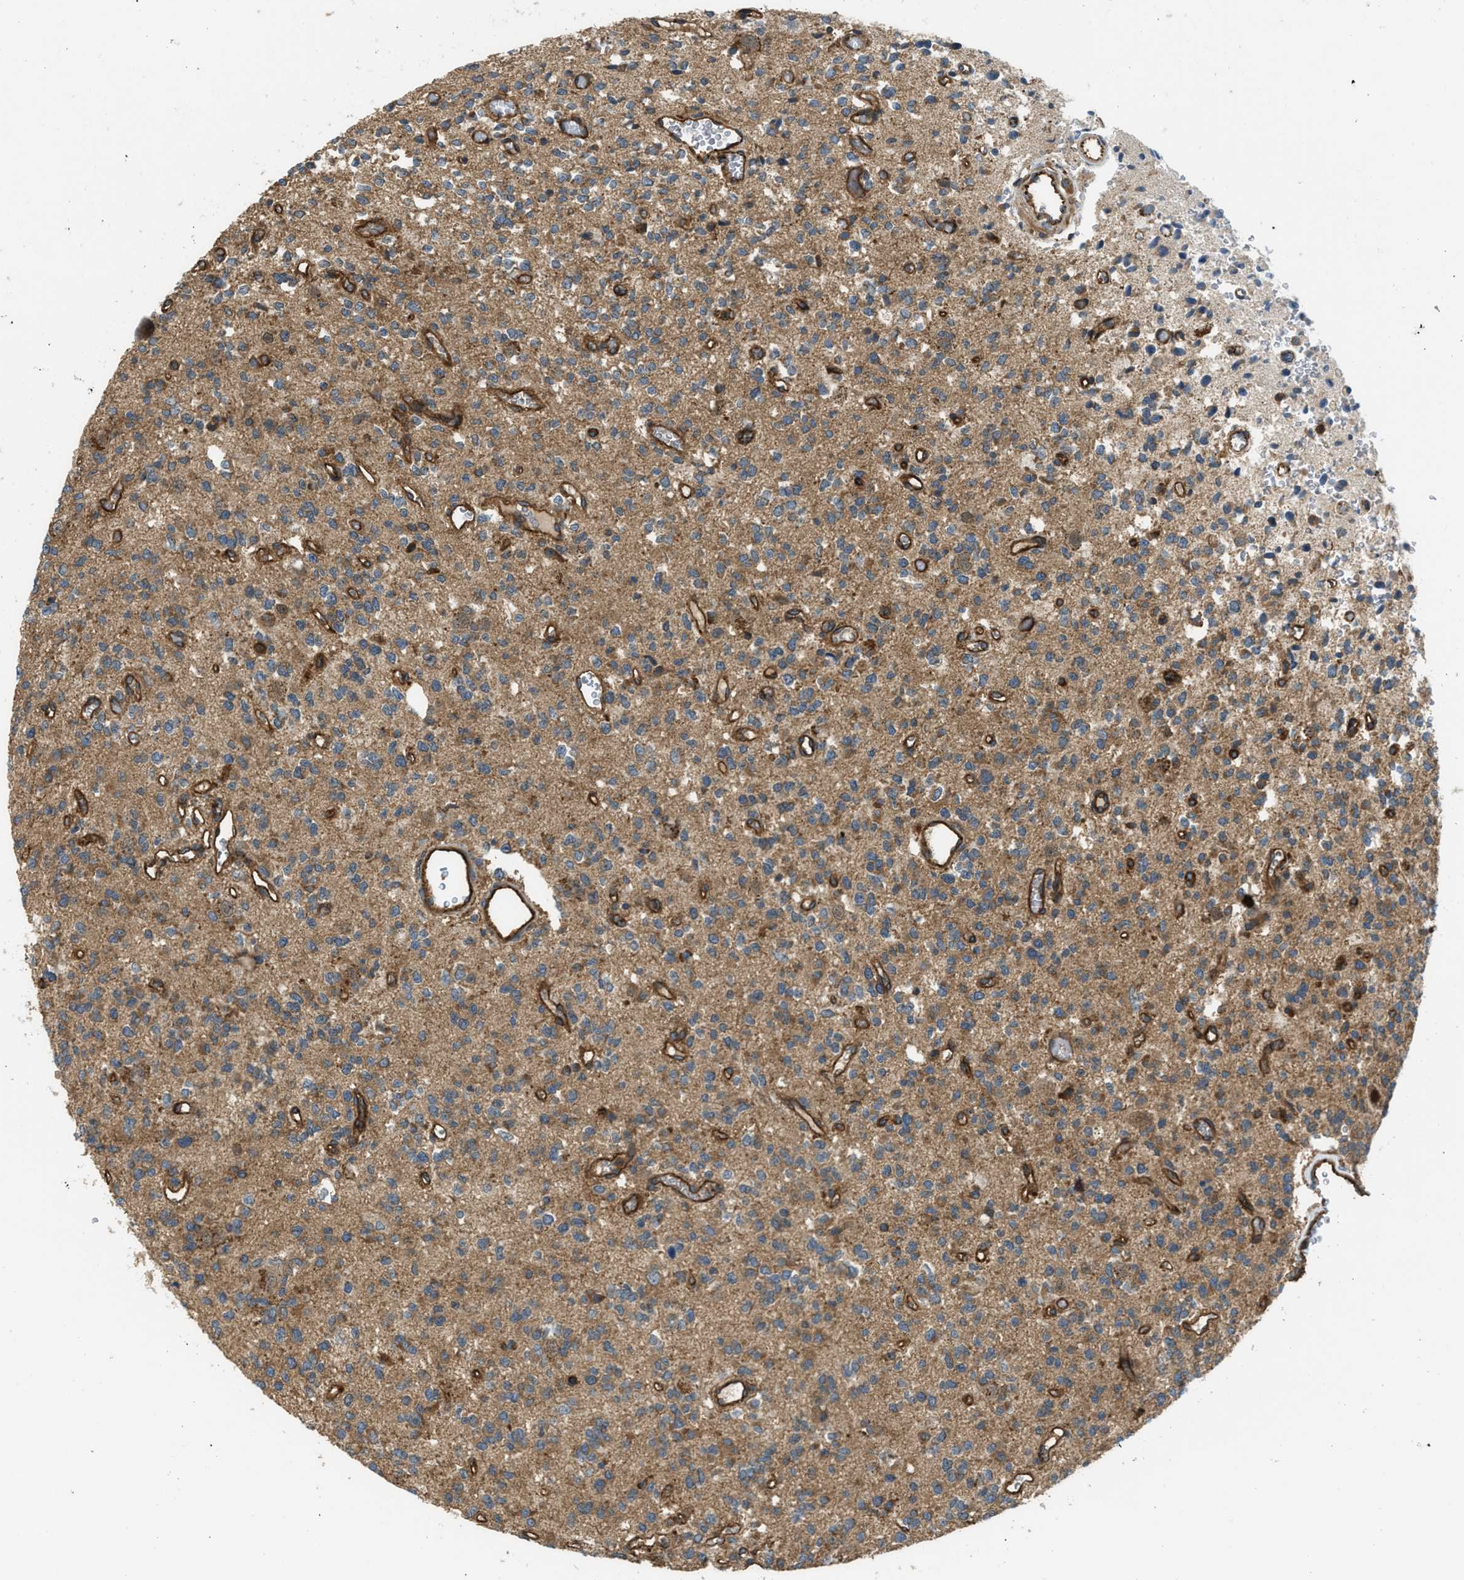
{"staining": {"intensity": "moderate", "quantity": ">75%", "location": "cytoplasmic/membranous"}, "tissue": "glioma", "cell_type": "Tumor cells", "image_type": "cancer", "snomed": [{"axis": "morphology", "description": "Glioma, malignant, Low grade"}, {"axis": "topography", "description": "Brain"}], "caption": "Malignant glioma (low-grade) tissue shows moderate cytoplasmic/membranous staining in about >75% of tumor cells, visualized by immunohistochemistry. The staining was performed using DAB, with brown indicating positive protein expression. Nuclei are stained blue with hematoxylin.", "gene": "BAG4", "patient": {"sex": "male", "age": 38}}